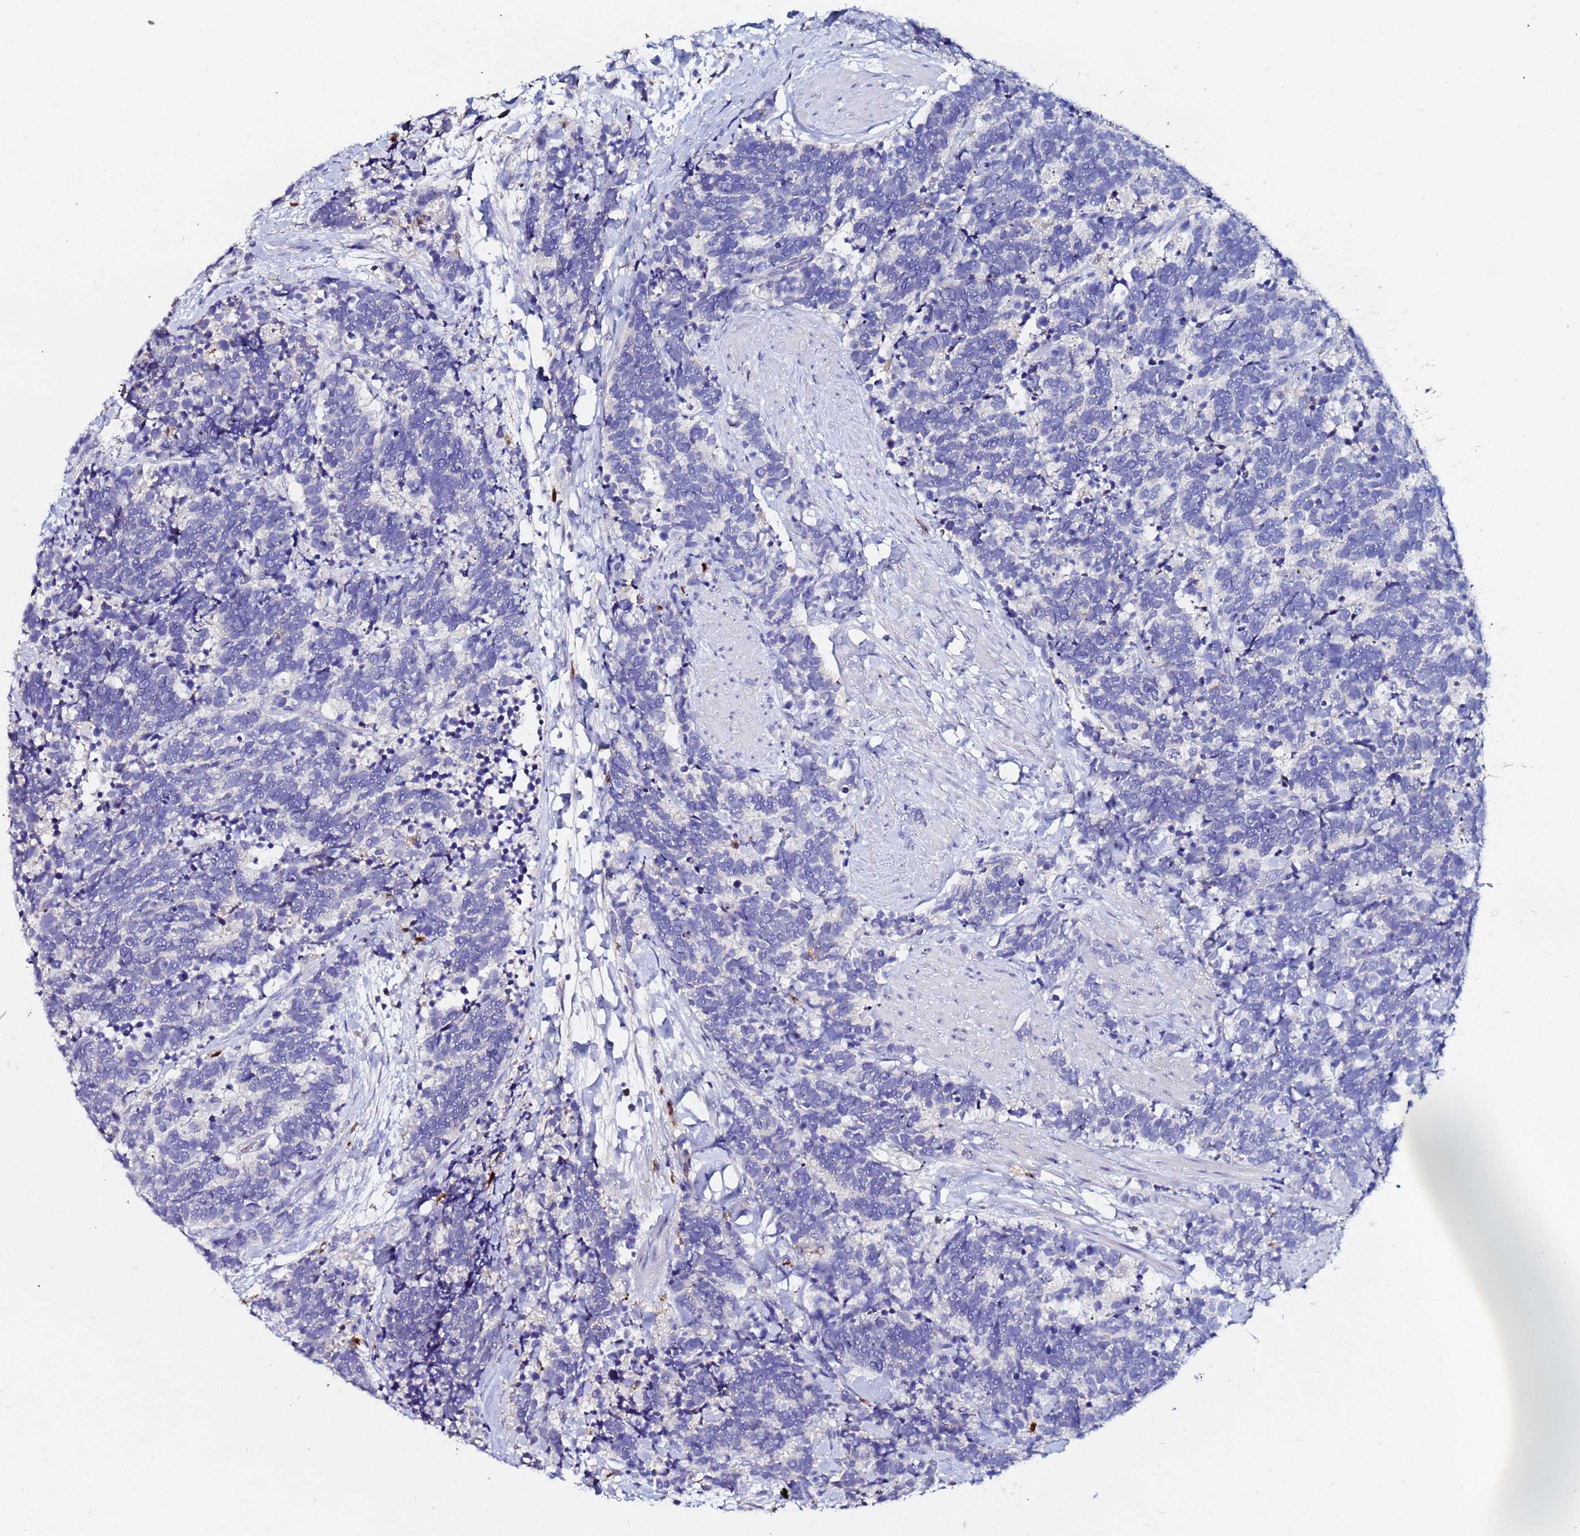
{"staining": {"intensity": "negative", "quantity": "none", "location": "none"}, "tissue": "carcinoid", "cell_type": "Tumor cells", "image_type": "cancer", "snomed": [{"axis": "morphology", "description": "Carcinoma, NOS"}, {"axis": "morphology", "description": "Carcinoid, malignant, NOS"}, {"axis": "topography", "description": "Prostate"}], "caption": "The immunohistochemistry (IHC) micrograph has no significant expression in tumor cells of carcinoid tissue.", "gene": "TUBAL3", "patient": {"sex": "male", "age": 57}}